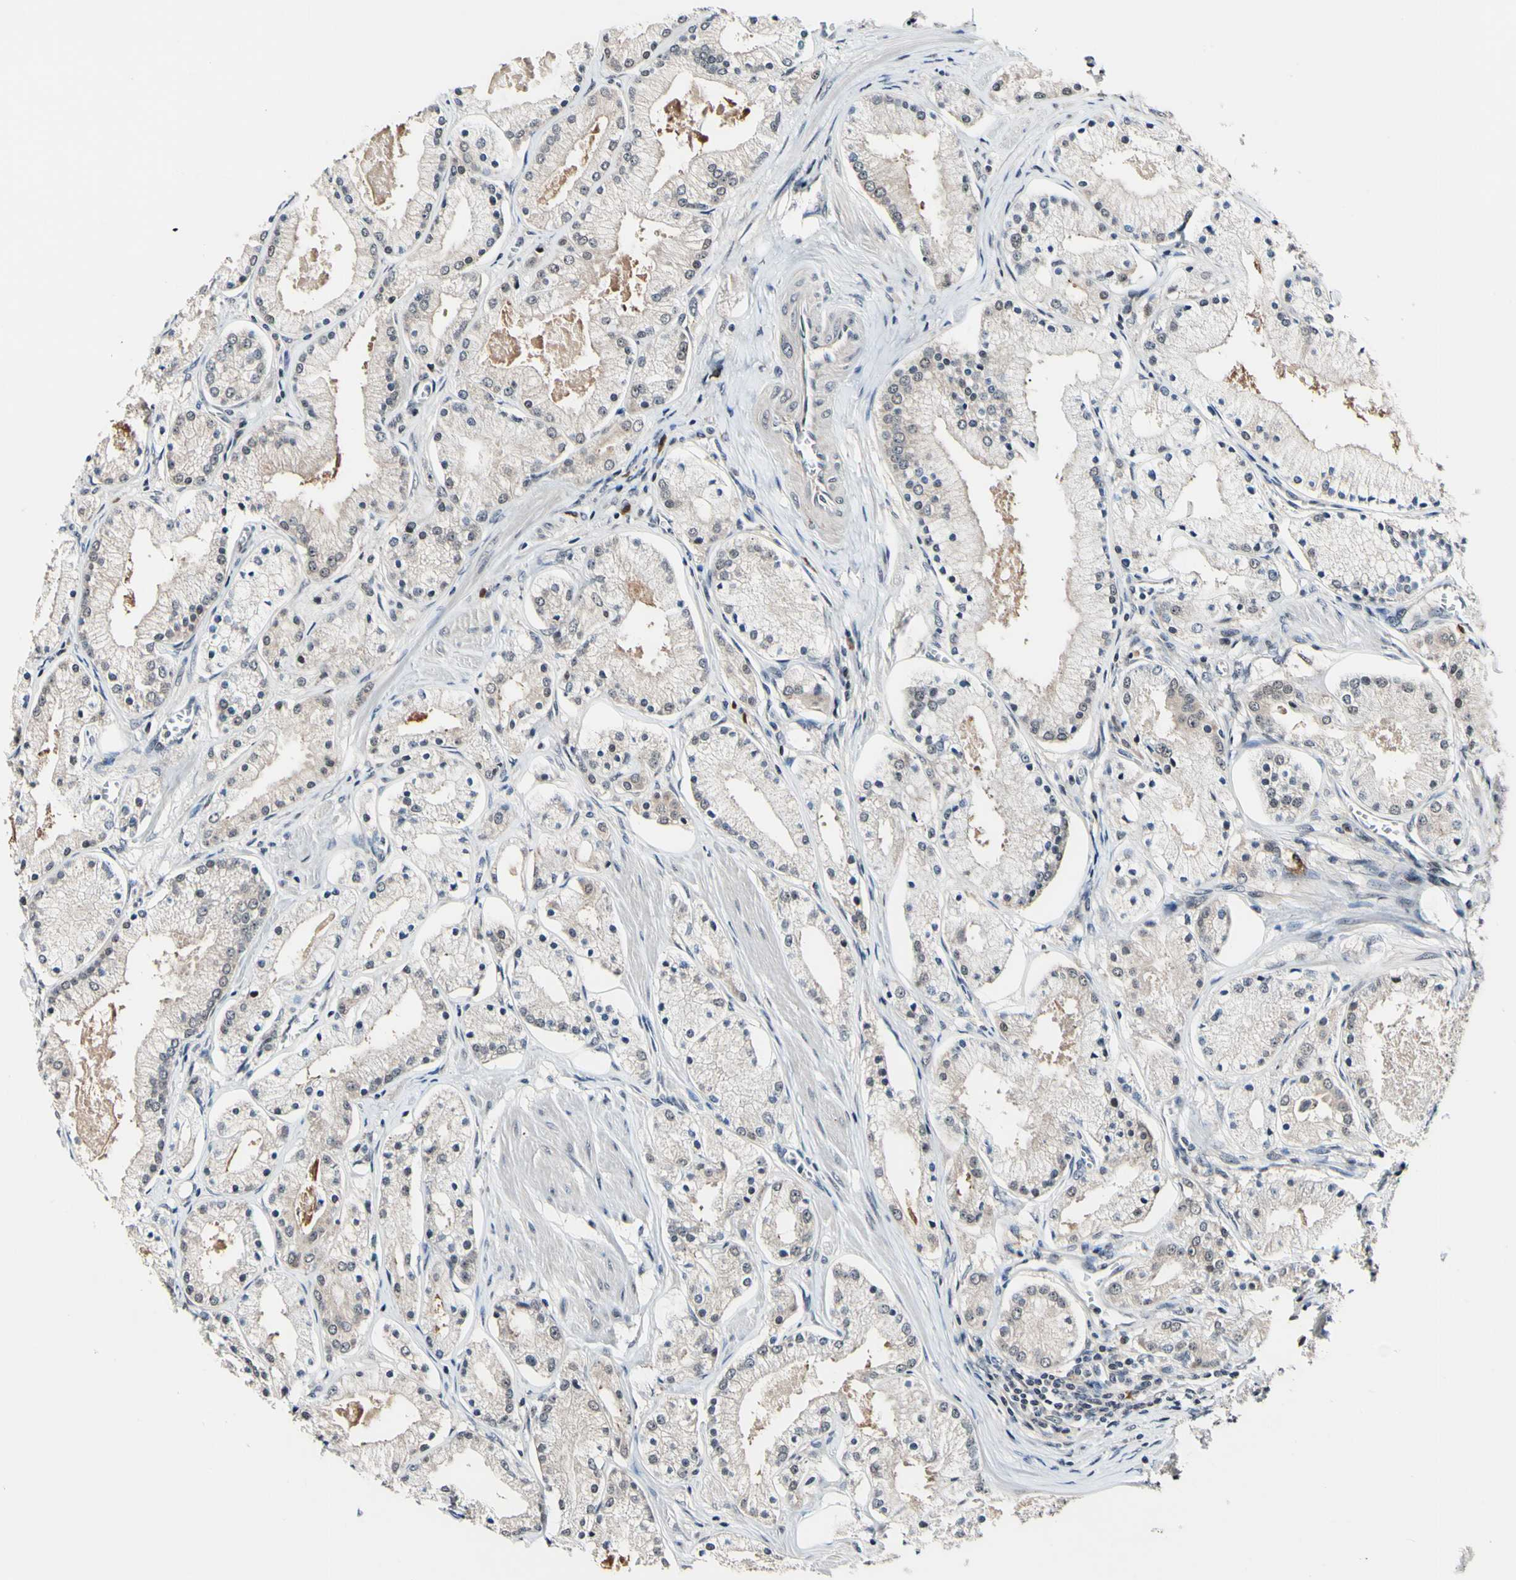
{"staining": {"intensity": "weak", "quantity": ">75%", "location": "cytoplasmic/membranous"}, "tissue": "prostate cancer", "cell_type": "Tumor cells", "image_type": "cancer", "snomed": [{"axis": "morphology", "description": "Adenocarcinoma, High grade"}, {"axis": "topography", "description": "Prostate"}], "caption": "Immunohistochemistry histopathology image of neoplastic tissue: prostate cancer stained using immunohistochemistry displays low levels of weak protein expression localized specifically in the cytoplasmic/membranous of tumor cells, appearing as a cytoplasmic/membranous brown color.", "gene": "PSMD10", "patient": {"sex": "male", "age": 66}}